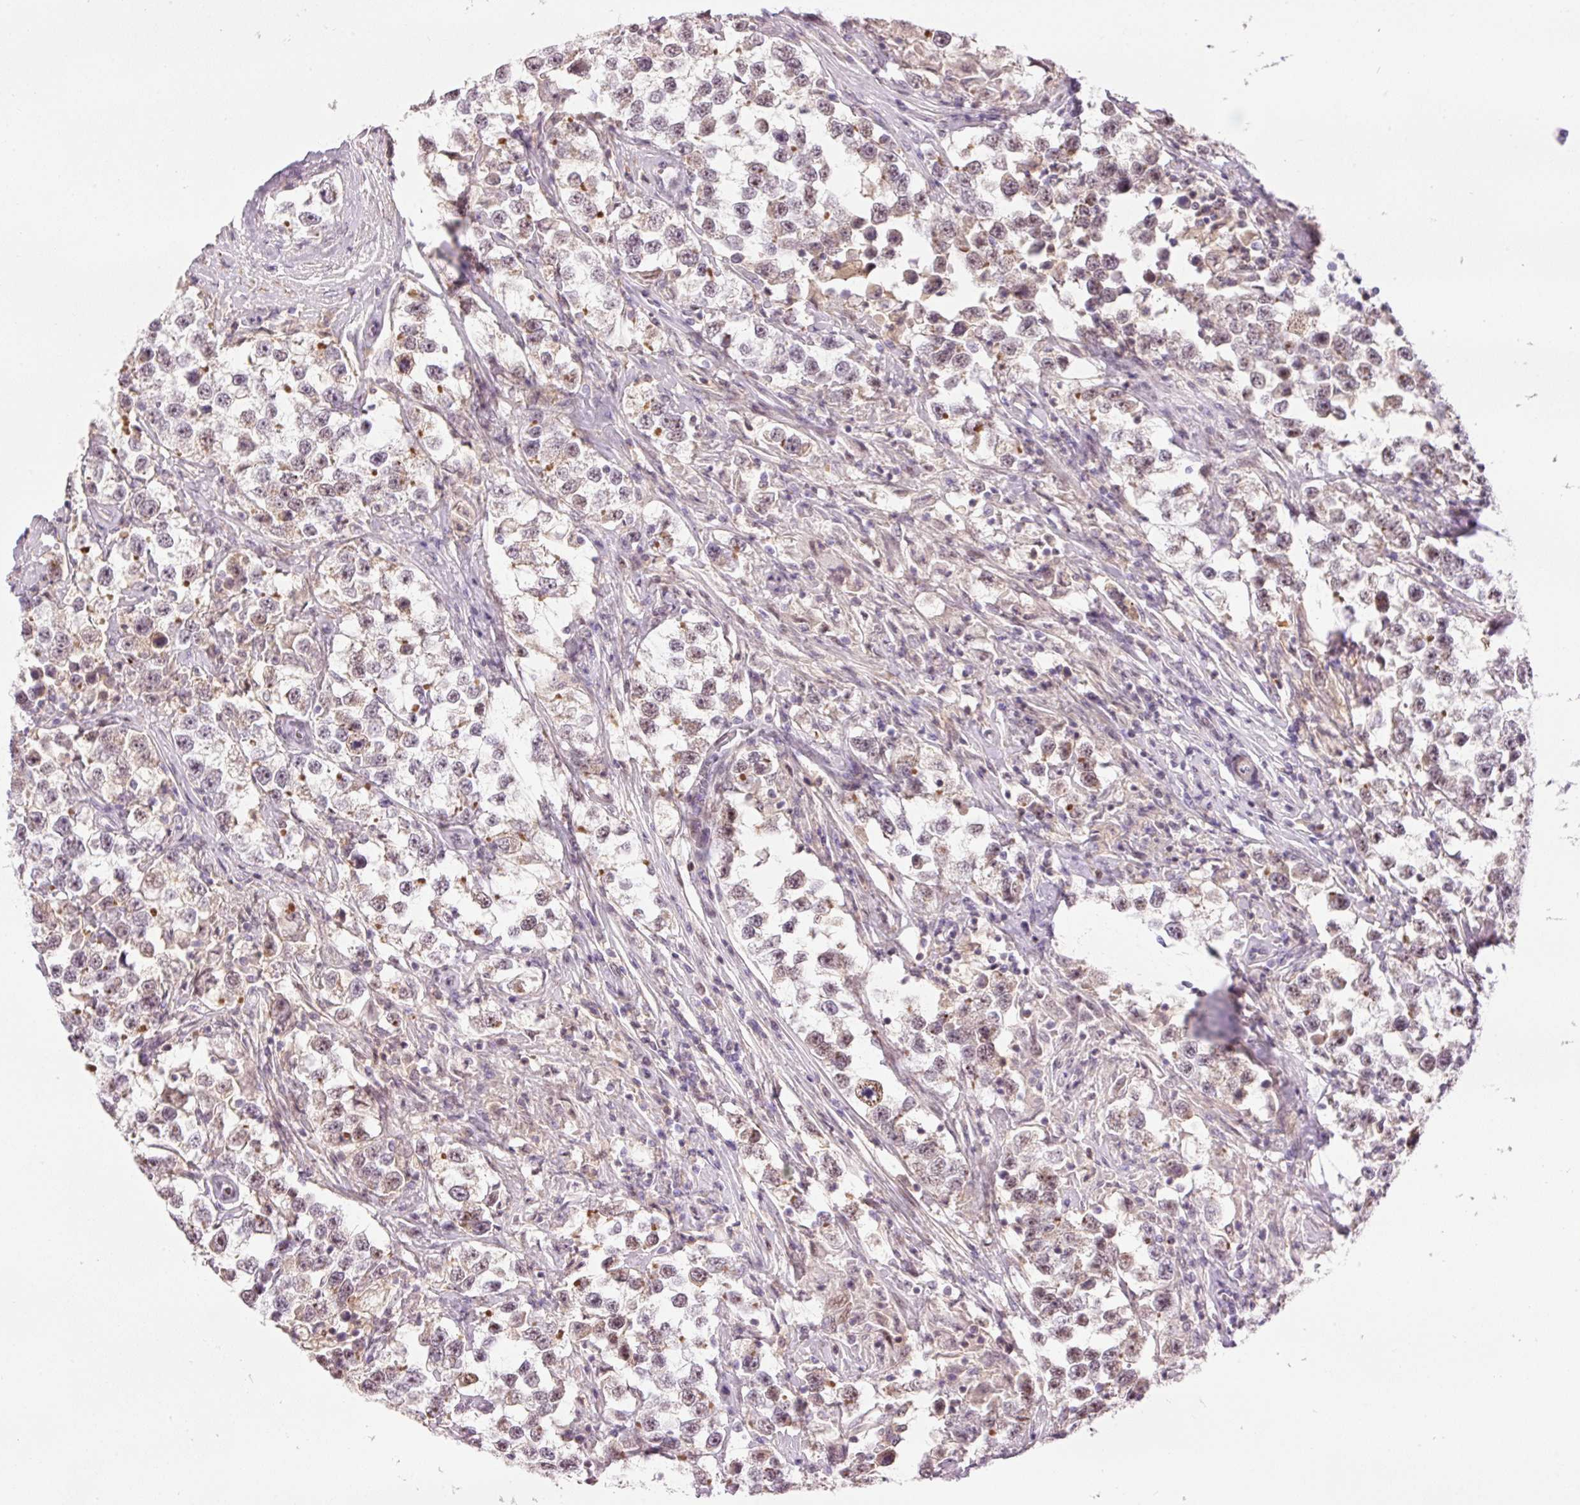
{"staining": {"intensity": "weak", "quantity": "25%-75%", "location": "nuclear"}, "tissue": "testis cancer", "cell_type": "Tumor cells", "image_type": "cancer", "snomed": [{"axis": "morphology", "description": "Seminoma, NOS"}, {"axis": "topography", "description": "Testis"}], "caption": "Protein expression analysis of seminoma (testis) displays weak nuclear staining in approximately 25%-75% of tumor cells. The staining was performed using DAB to visualize the protein expression in brown, while the nuclei were stained in blue with hematoxylin (Magnification: 20x).", "gene": "HNF1A", "patient": {"sex": "male", "age": 46}}